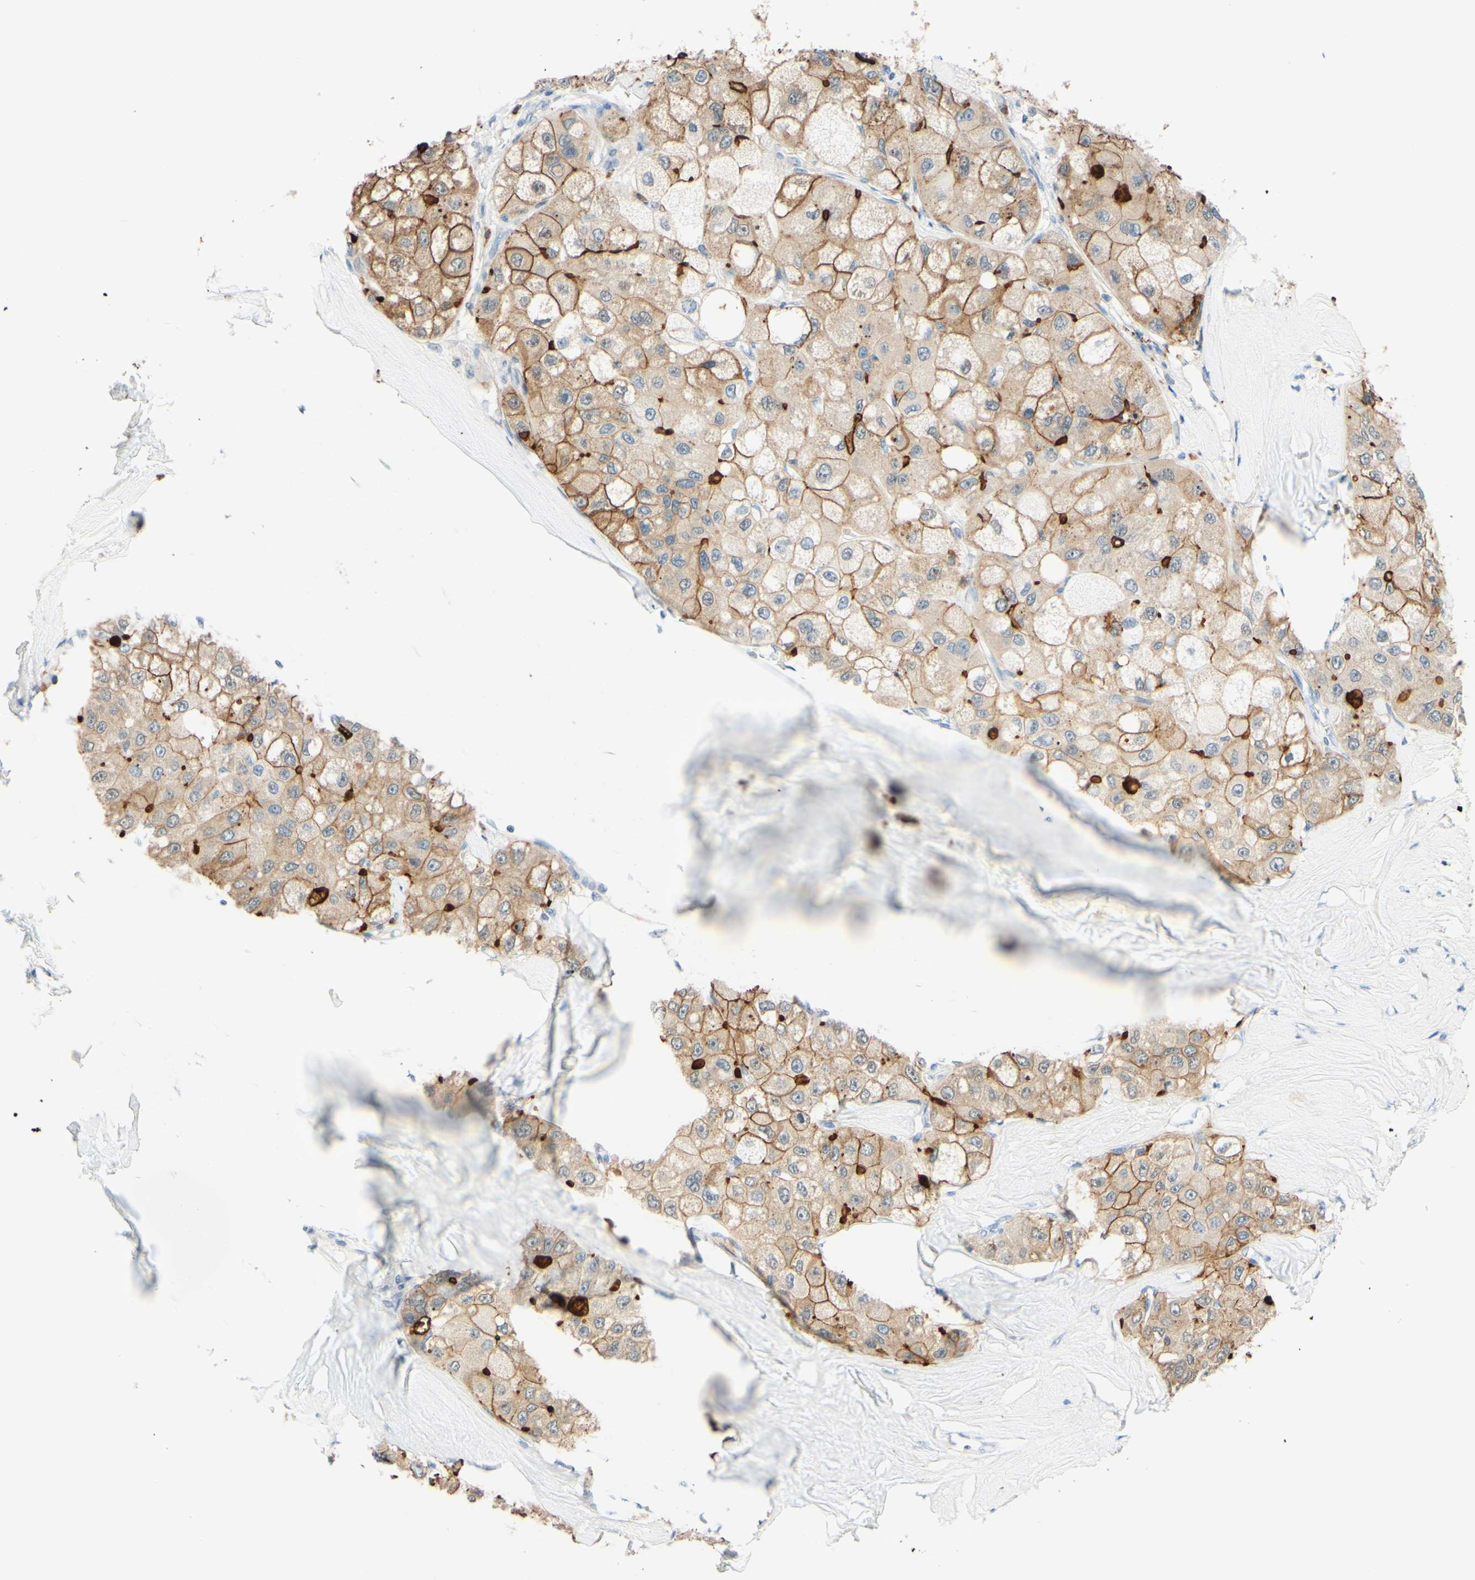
{"staining": {"intensity": "moderate", "quantity": ">75%", "location": "cytoplasmic/membranous"}, "tissue": "liver cancer", "cell_type": "Tumor cells", "image_type": "cancer", "snomed": [{"axis": "morphology", "description": "Carcinoma, Hepatocellular, NOS"}, {"axis": "topography", "description": "Liver"}], "caption": "This is a histology image of immunohistochemistry staining of liver cancer, which shows moderate expression in the cytoplasmic/membranous of tumor cells.", "gene": "TREM2", "patient": {"sex": "male", "age": 80}}